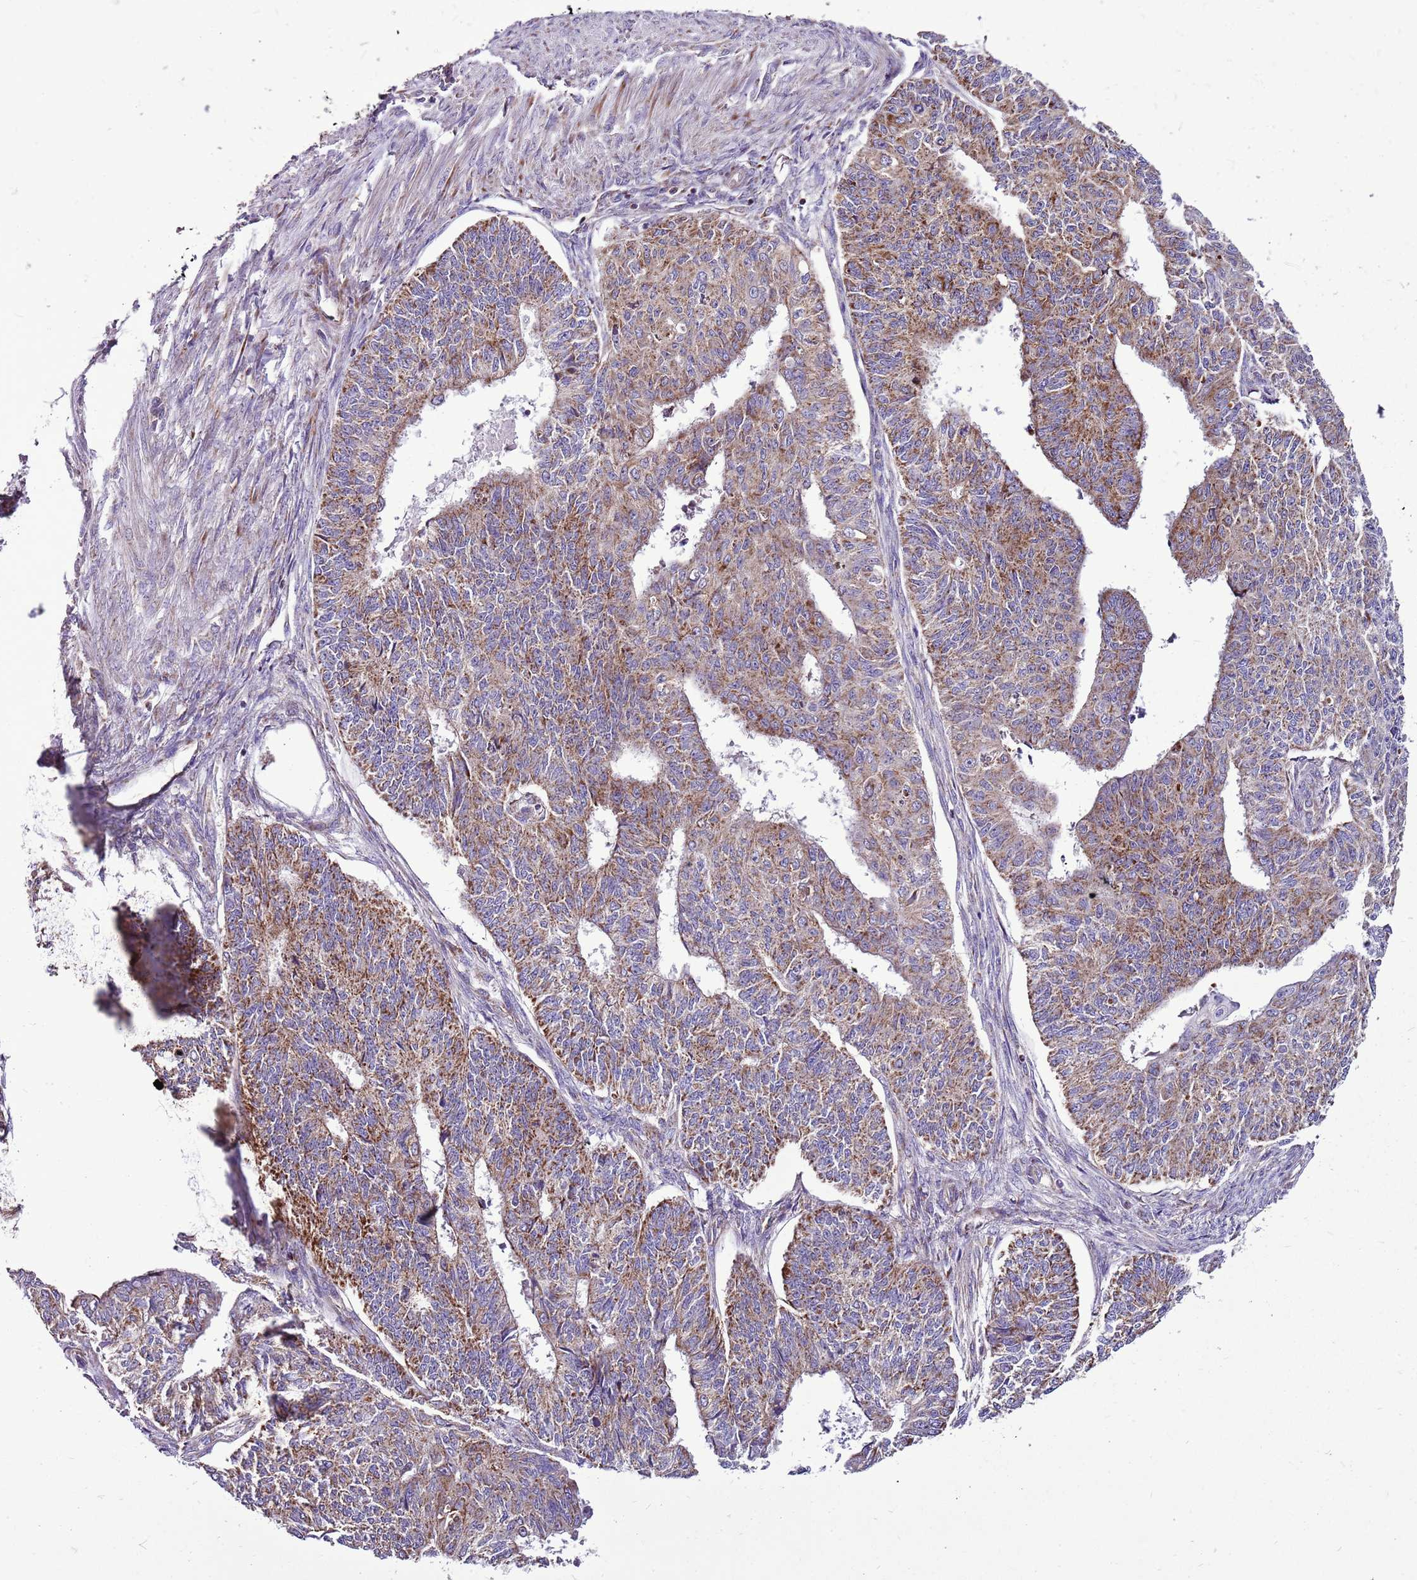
{"staining": {"intensity": "moderate", "quantity": ">75%", "location": "cytoplasmic/membranous"}, "tissue": "endometrial cancer", "cell_type": "Tumor cells", "image_type": "cancer", "snomed": [{"axis": "morphology", "description": "Adenocarcinoma, NOS"}, {"axis": "topography", "description": "Endometrium"}], "caption": "Endometrial cancer tissue shows moderate cytoplasmic/membranous positivity in approximately >75% of tumor cells", "gene": "GCDH", "patient": {"sex": "female", "age": 32}}